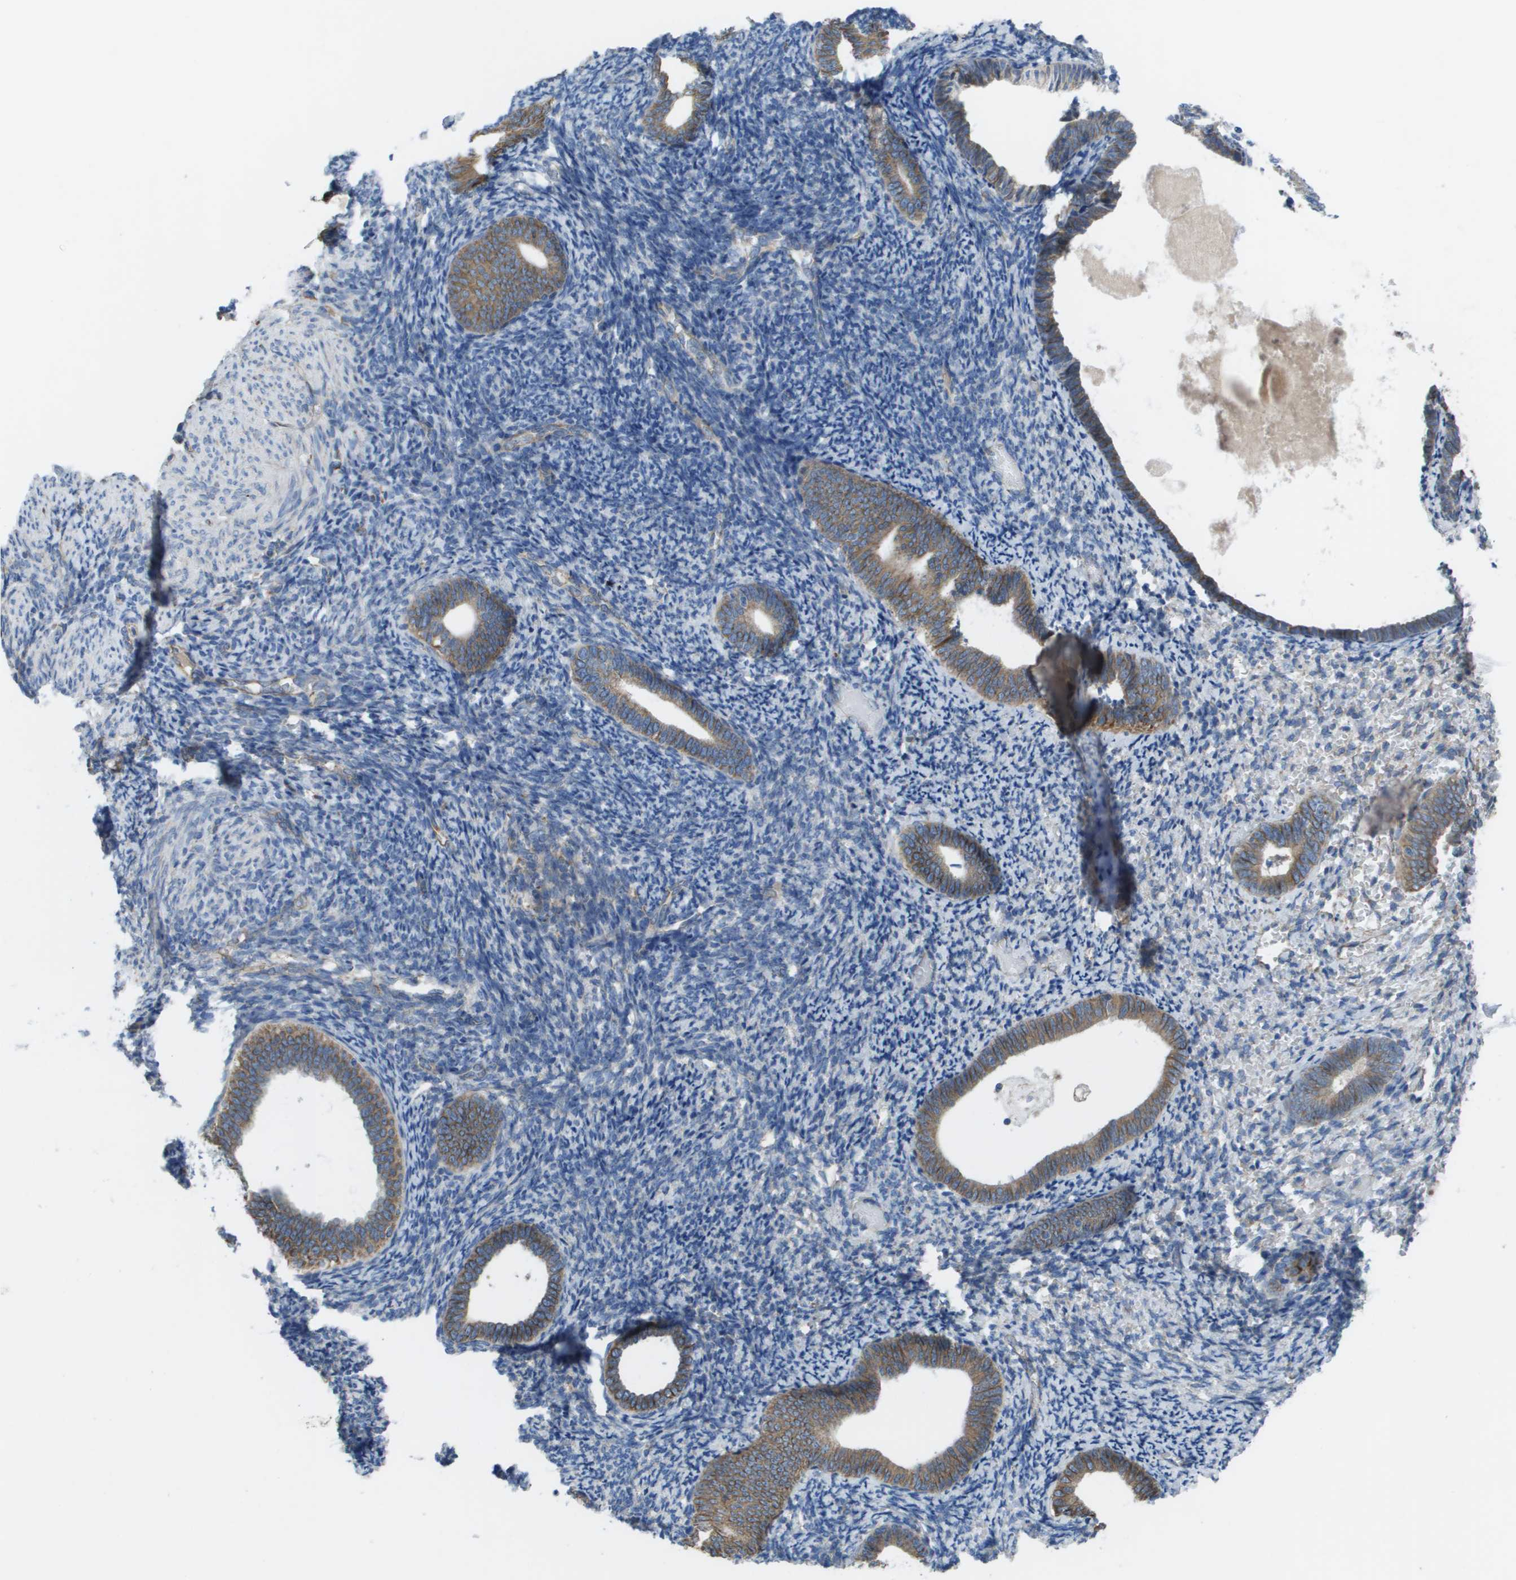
{"staining": {"intensity": "negative", "quantity": "none", "location": "none"}, "tissue": "endometrium", "cell_type": "Cells in endometrial stroma", "image_type": "normal", "snomed": [{"axis": "morphology", "description": "Normal tissue, NOS"}, {"axis": "topography", "description": "Endometrium"}], "caption": "A high-resolution photomicrograph shows immunohistochemistry staining of benign endometrium, which demonstrates no significant expression in cells in endometrial stroma.", "gene": "CLCN2", "patient": {"sex": "female", "age": 66}}